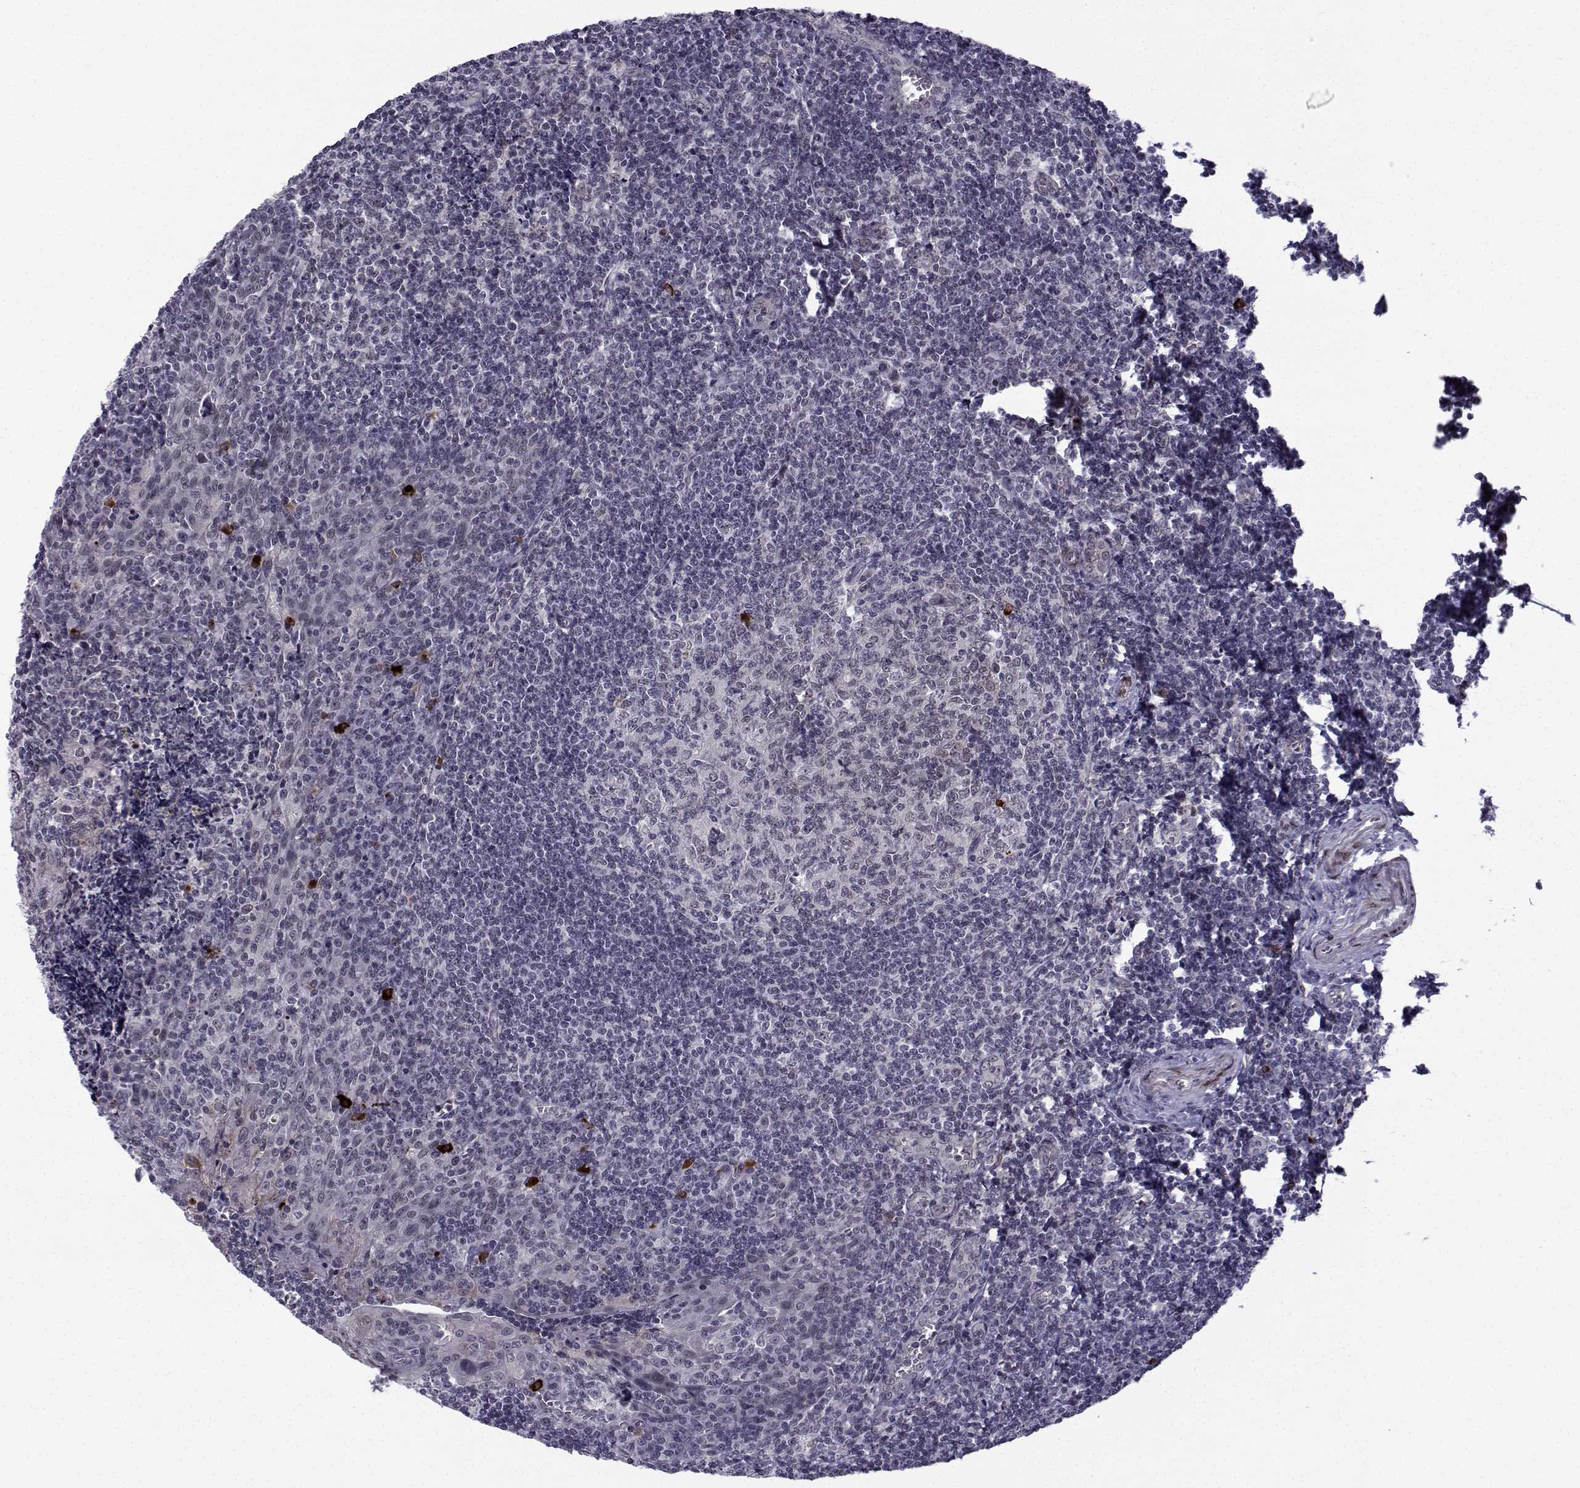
{"staining": {"intensity": "negative", "quantity": "none", "location": "none"}, "tissue": "tonsil", "cell_type": "Germinal center cells", "image_type": "normal", "snomed": [{"axis": "morphology", "description": "Normal tissue, NOS"}, {"axis": "morphology", "description": "Inflammation, NOS"}, {"axis": "topography", "description": "Tonsil"}], "caption": "Germinal center cells are negative for brown protein staining in benign tonsil. Nuclei are stained in blue.", "gene": "RBM24", "patient": {"sex": "female", "age": 31}}